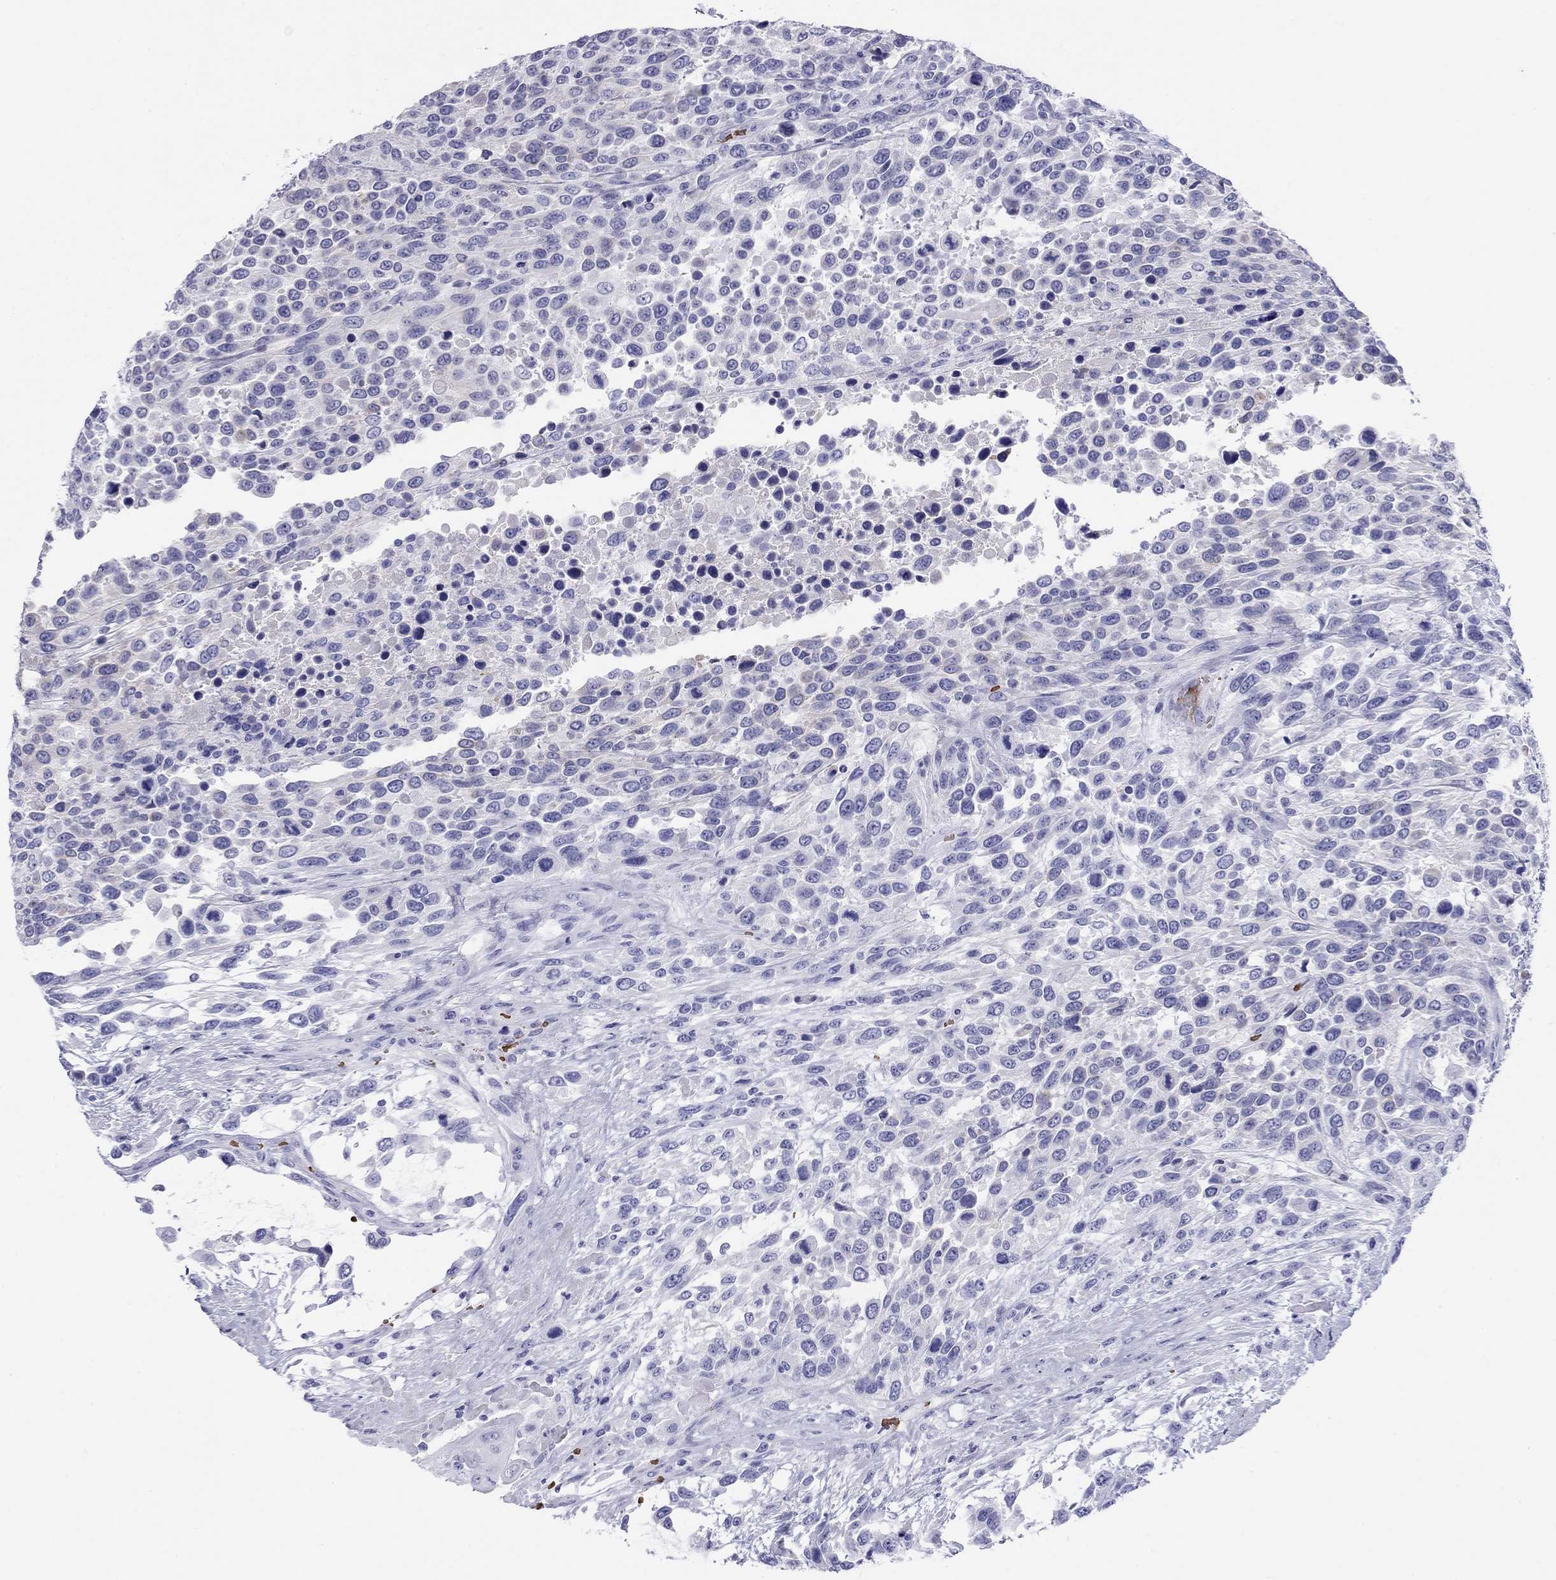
{"staining": {"intensity": "negative", "quantity": "none", "location": "none"}, "tissue": "urothelial cancer", "cell_type": "Tumor cells", "image_type": "cancer", "snomed": [{"axis": "morphology", "description": "Urothelial carcinoma, High grade"}, {"axis": "topography", "description": "Urinary bladder"}], "caption": "The IHC photomicrograph has no significant expression in tumor cells of urothelial cancer tissue. (DAB (3,3'-diaminobenzidine) immunohistochemistry with hematoxylin counter stain).", "gene": "PTPRN", "patient": {"sex": "female", "age": 70}}